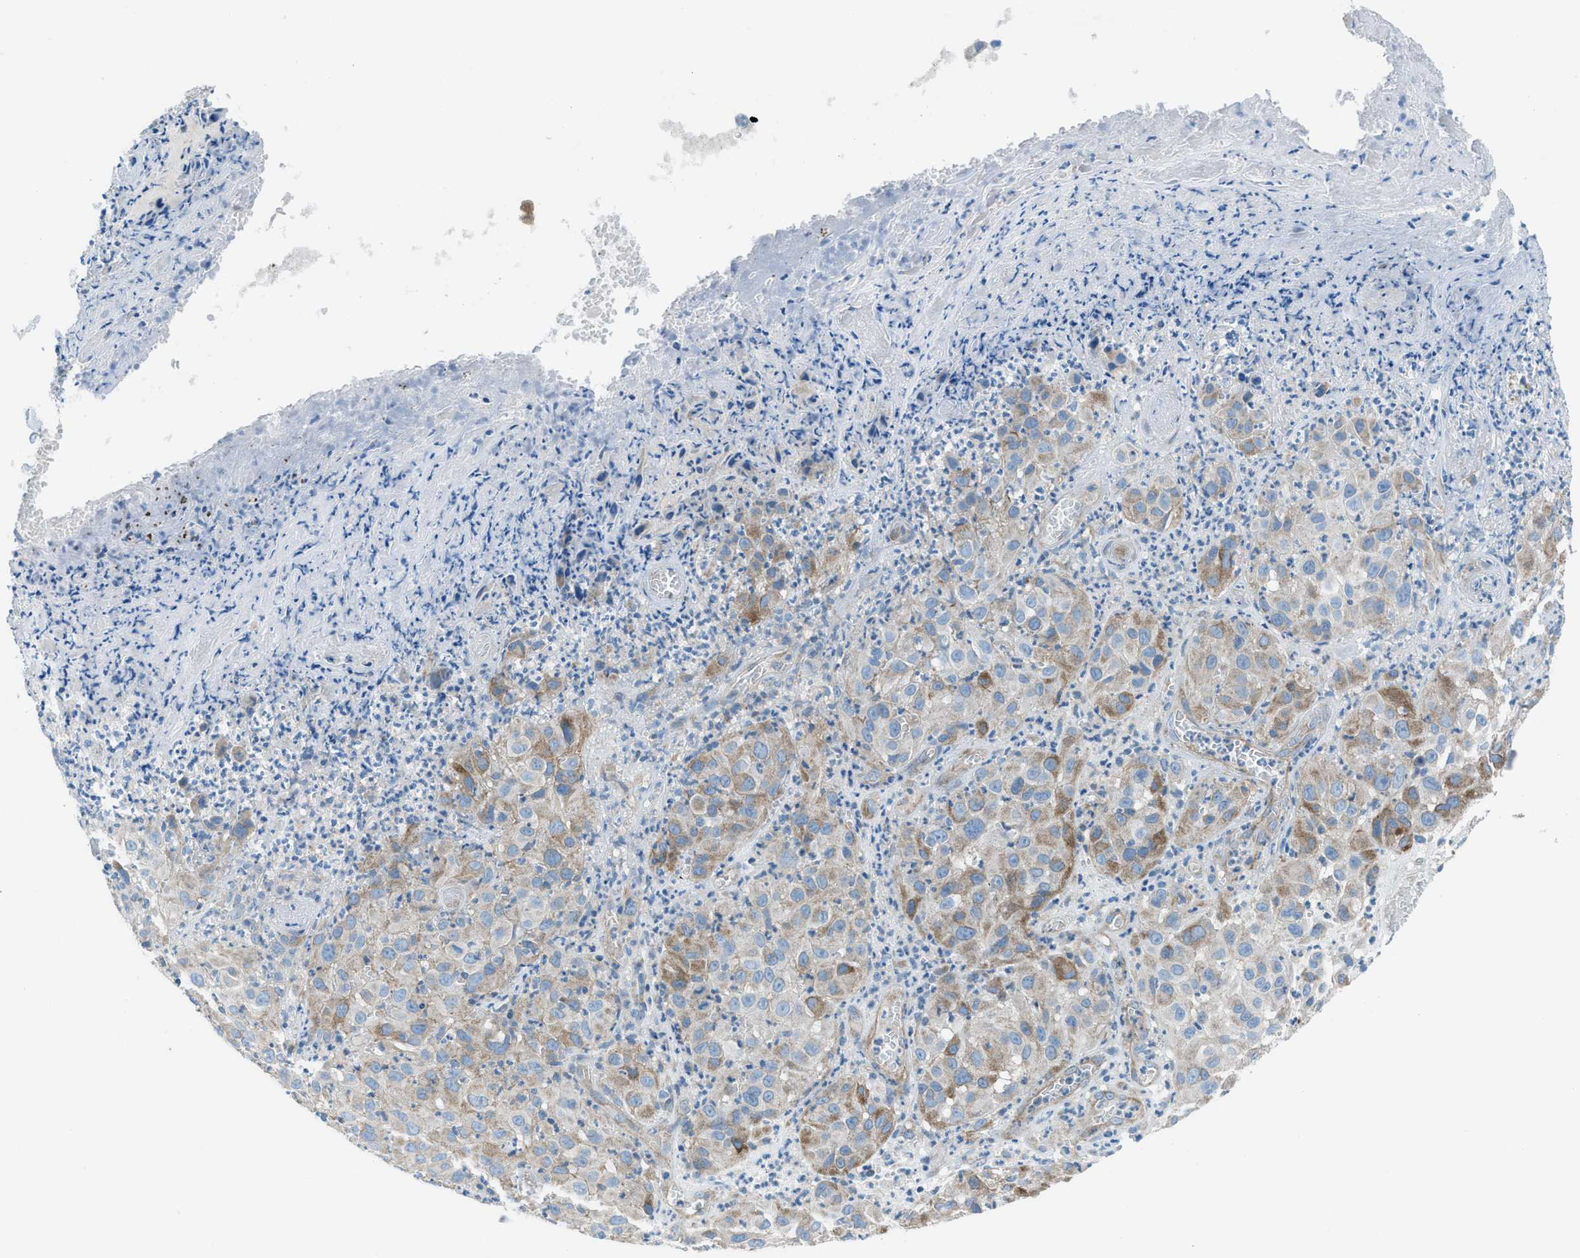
{"staining": {"intensity": "moderate", "quantity": "<25%", "location": "cytoplasmic/membranous"}, "tissue": "melanoma", "cell_type": "Tumor cells", "image_type": "cancer", "snomed": [{"axis": "morphology", "description": "Malignant melanoma, NOS"}, {"axis": "topography", "description": "Skin"}], "caption": "Melanoma tissue demonstrates moderate cytoplasmic/membranous staining in approximately <25% of tumor cells (Stains: DAB (3,3'-diaminobenzidine) in brown, nuclei in blue, Microscopy: brightfield microscopy at high magnification).", "gene": "PRKN", "patient": {"sex": "female", "age": 21}}